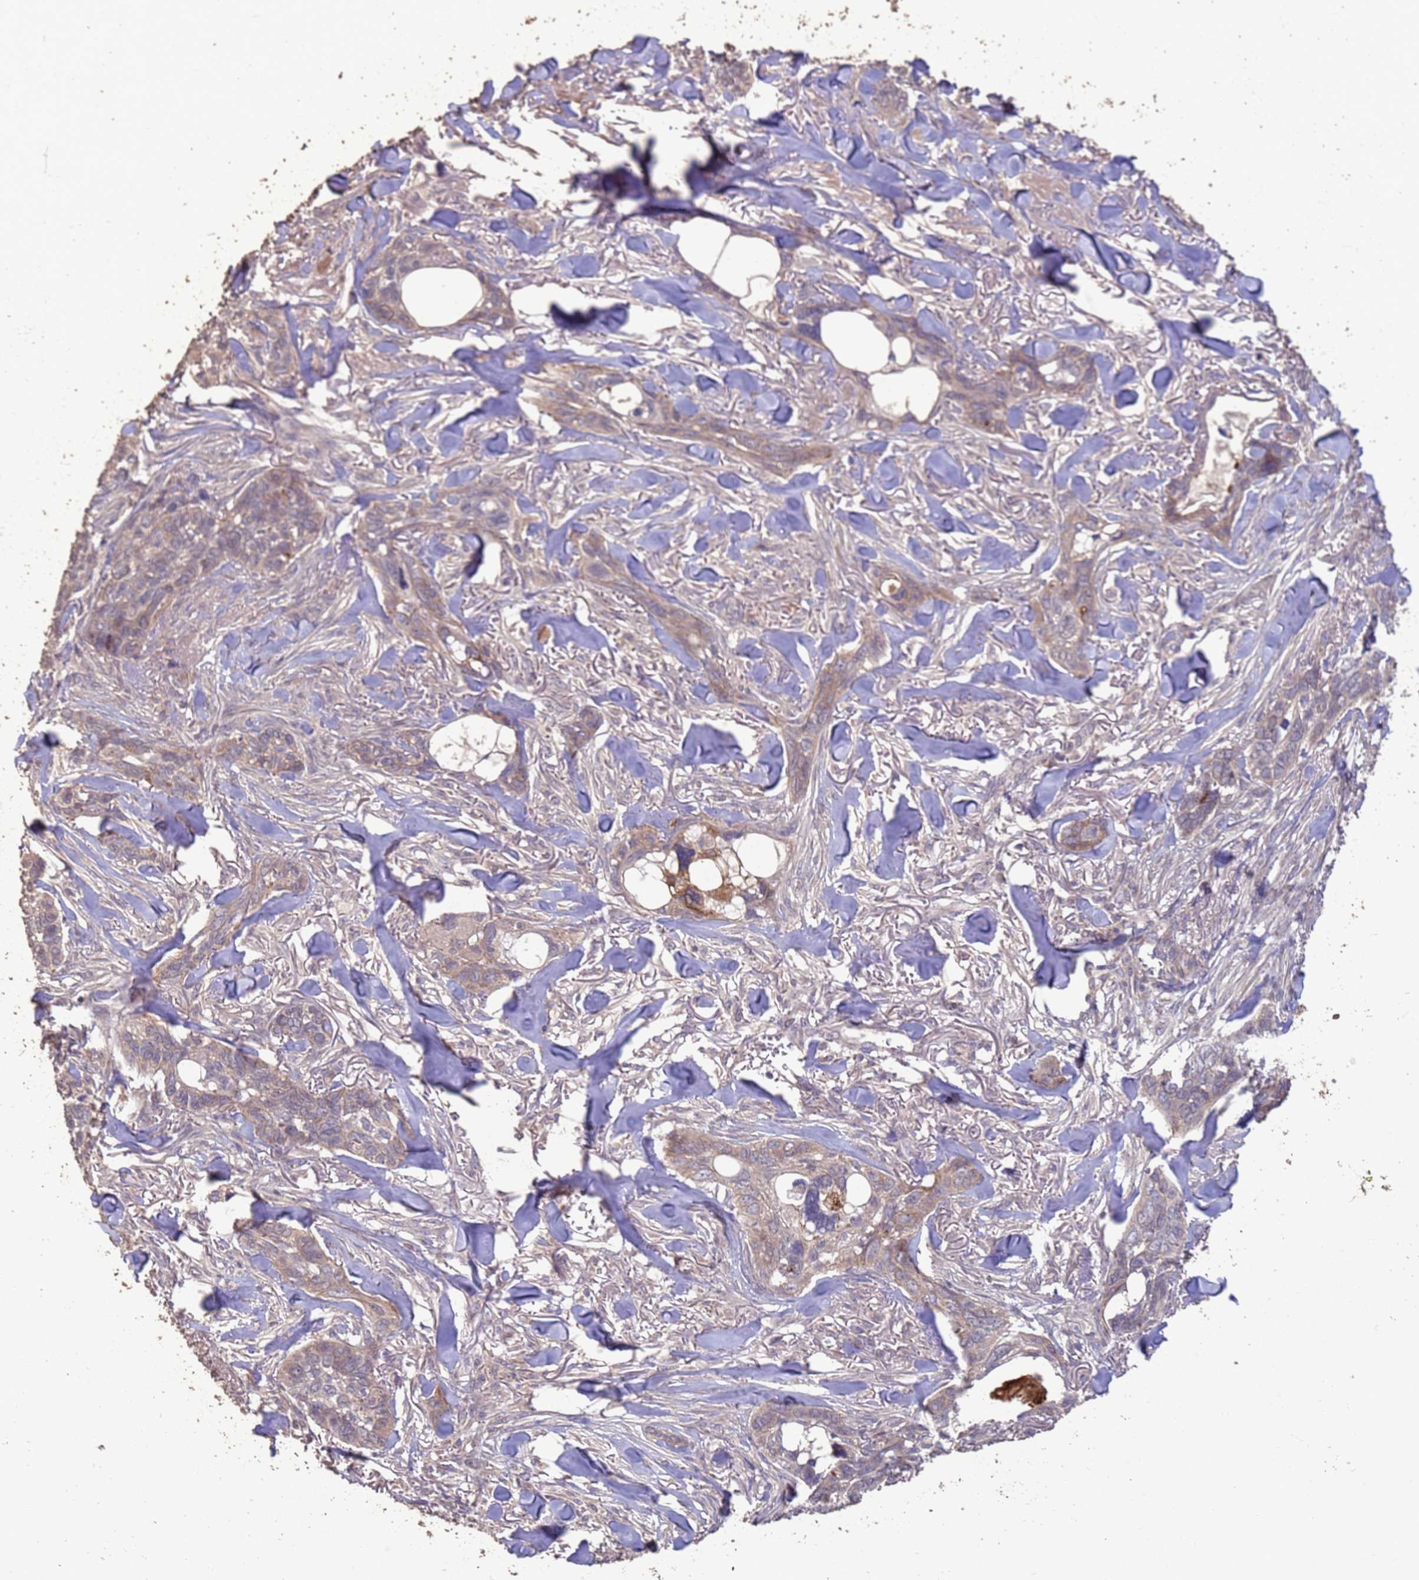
{"staining": {"intensity": "weak", "quantity": "25%-75%", "location": "cytoplasmic/membranous"}, "tissue": "skin cancer", "cell_type": "Tumor cells", "image_type": "cancer", "snomed": [{"axis": "morphology", "description": "Basal cell carcinoma"}, {"axis": "topography", "description": "Skin"}], "caption": "IHC of skin basal cell carcinoma displays low levels of weak cytoplasmic/membranous expression in about 25%-75% of tumor cells. (IHC, brightfield microscopy, high magnification).", "gene": "SLC9B2", "patient": {"sex": "male", "age": 86}}